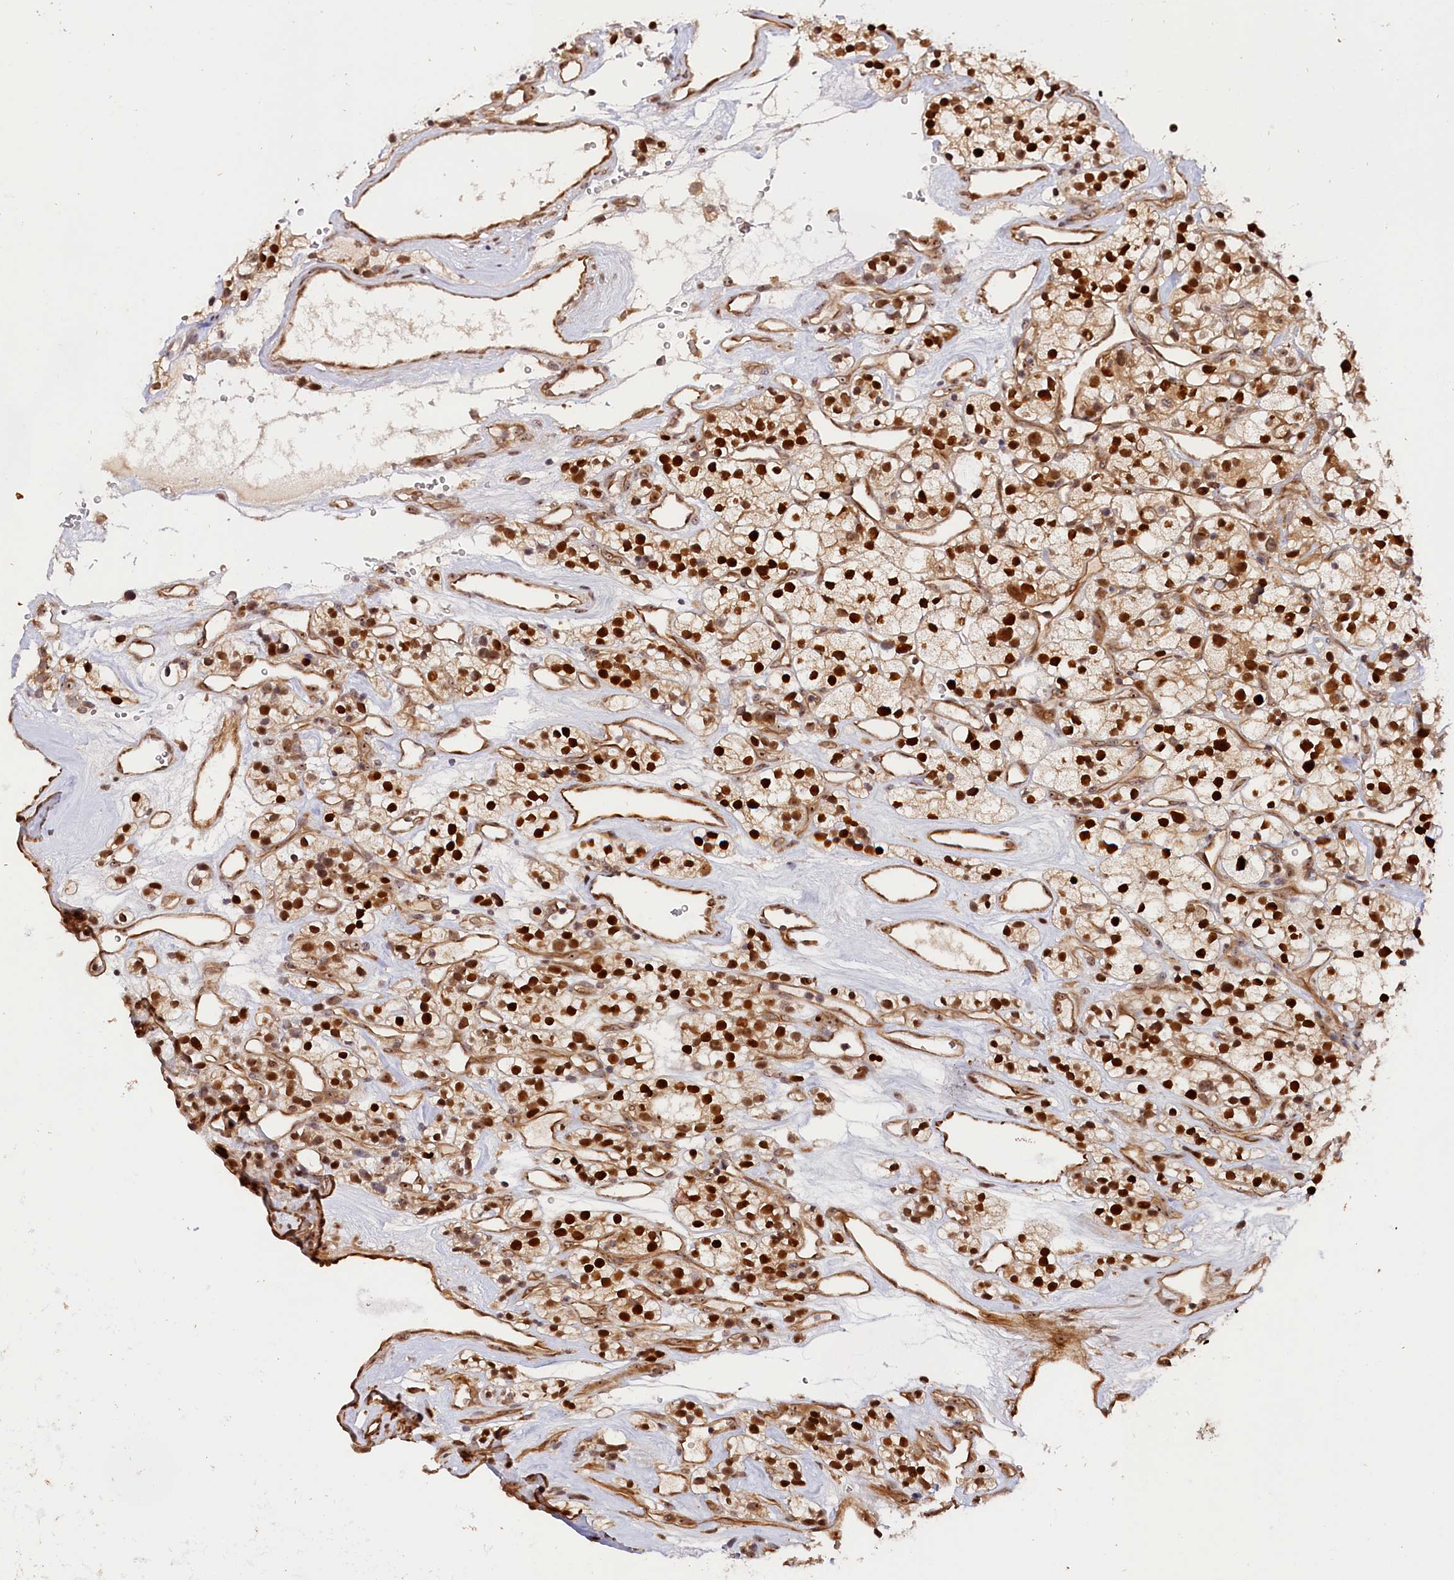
{"staining": {"intensity": "strong", "quantity": ">75%", "location": "cytoplasmic/membranous,nuclear"}, "tissue": "renal cancer", "cell_type": "Tumor cells", "image_type": "cancer", "snomed": [{"axis": "morphology", "description": "Adenocarcinoma, NOS"}, {"axis": "topography", "description": "Kidney"}], "caption": "Human renal cancer (adenocarcinoma) stained for a protein (brown) demonstrates strong cytoplasmic/membranous and nuclear positive expression in about >75% of tumor cells.", "gene": "ANKRD24", "patient": {"sex": "female", "age": 57}}